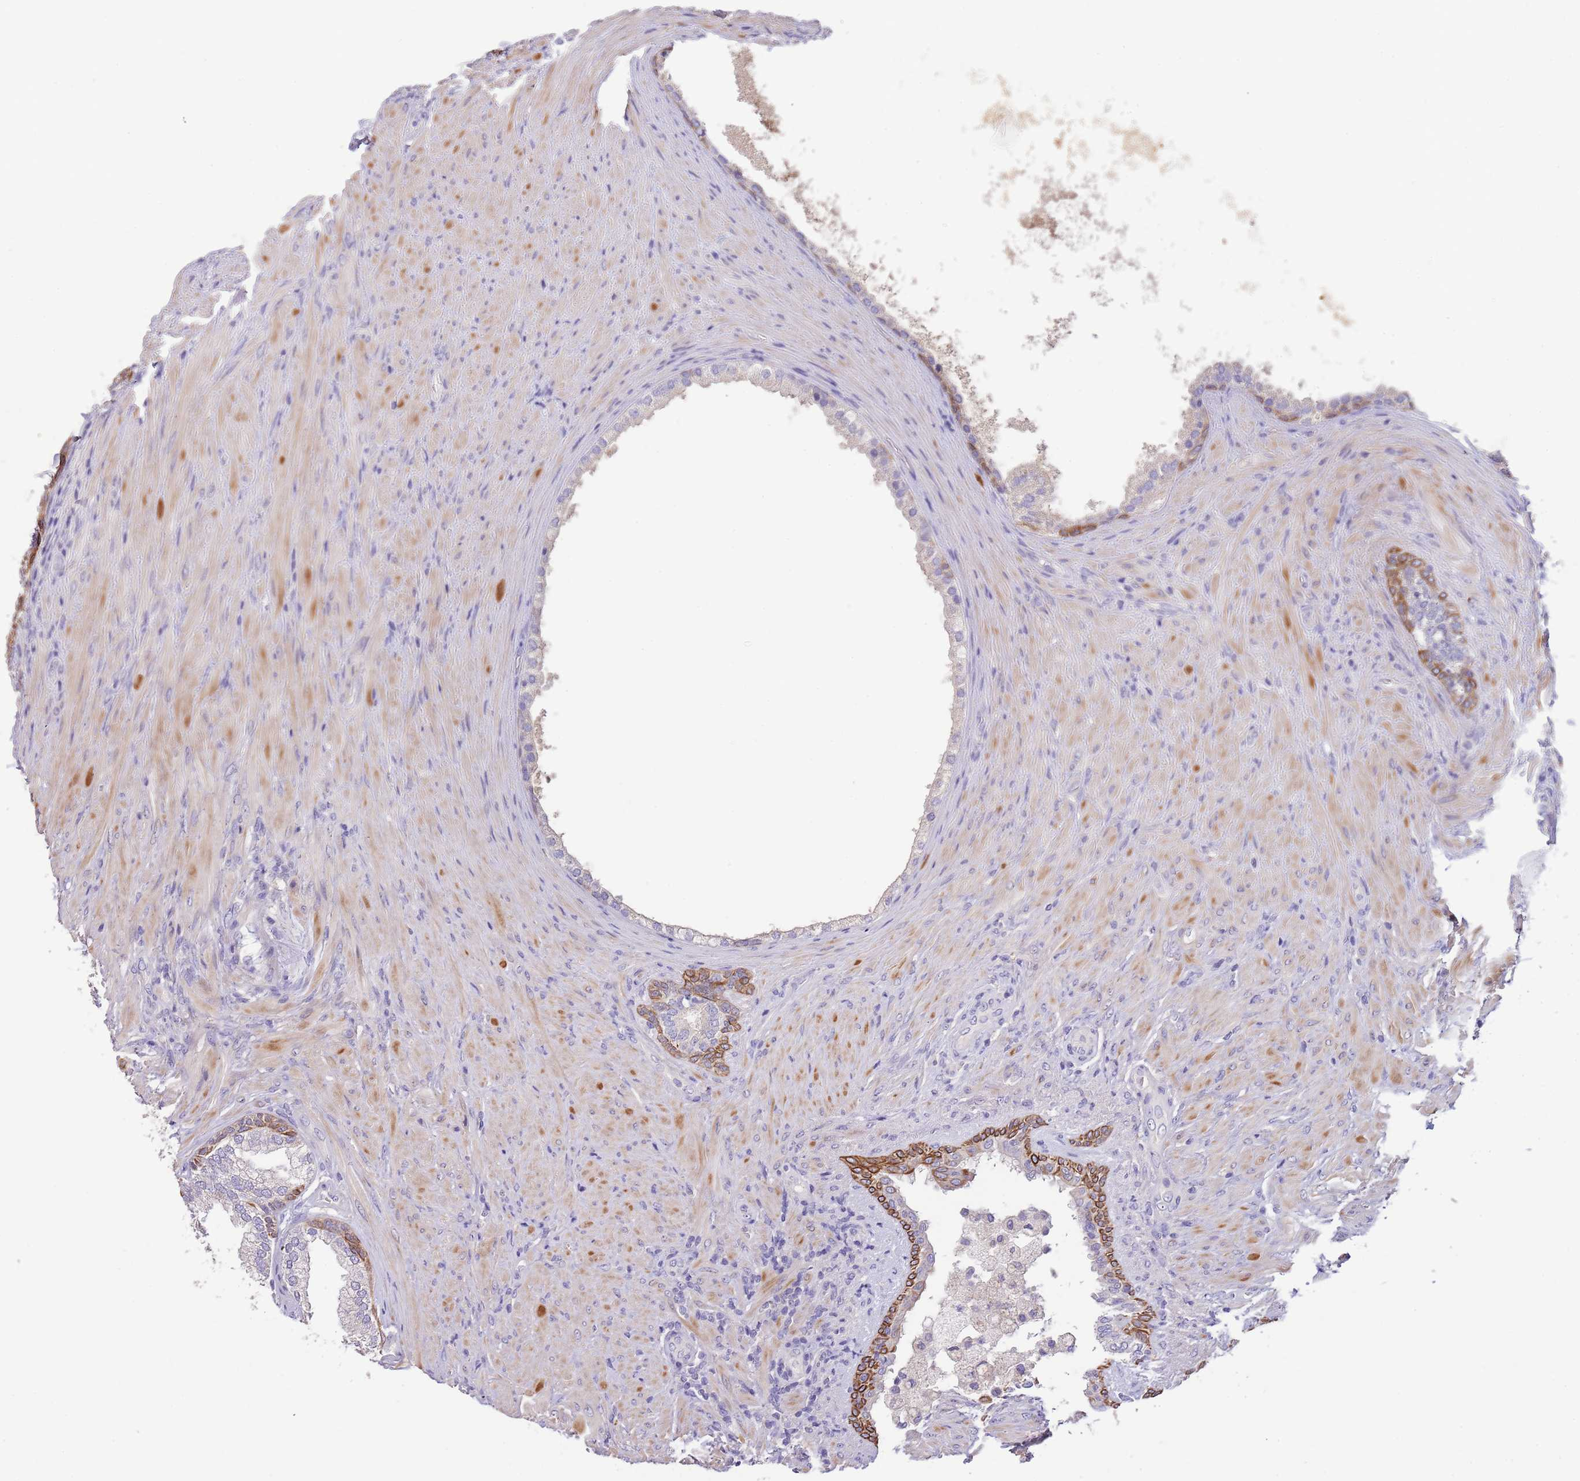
{"staining": {"intensity": "strong", "quantity": "<25%", "location": "cytoplasmic/membranous"}, "tissue": "prostate", "cell_type": "Glandular cells", "image_type": "normal", "snomed": [{"axis": "morphology", "description": "Normal tissue, NOS"}, {"axis": "topography", "description": "Prostate"}], "caption": "Prostate stained with DAB (3,3'-diaminobenzidine) IHC exhibits medium levels of strong cytoplasmic/membranous positivity in approximately <25% of glandular cells.", "gene": "ZNF658", "patient": {"sex": "male", "age": 76}}